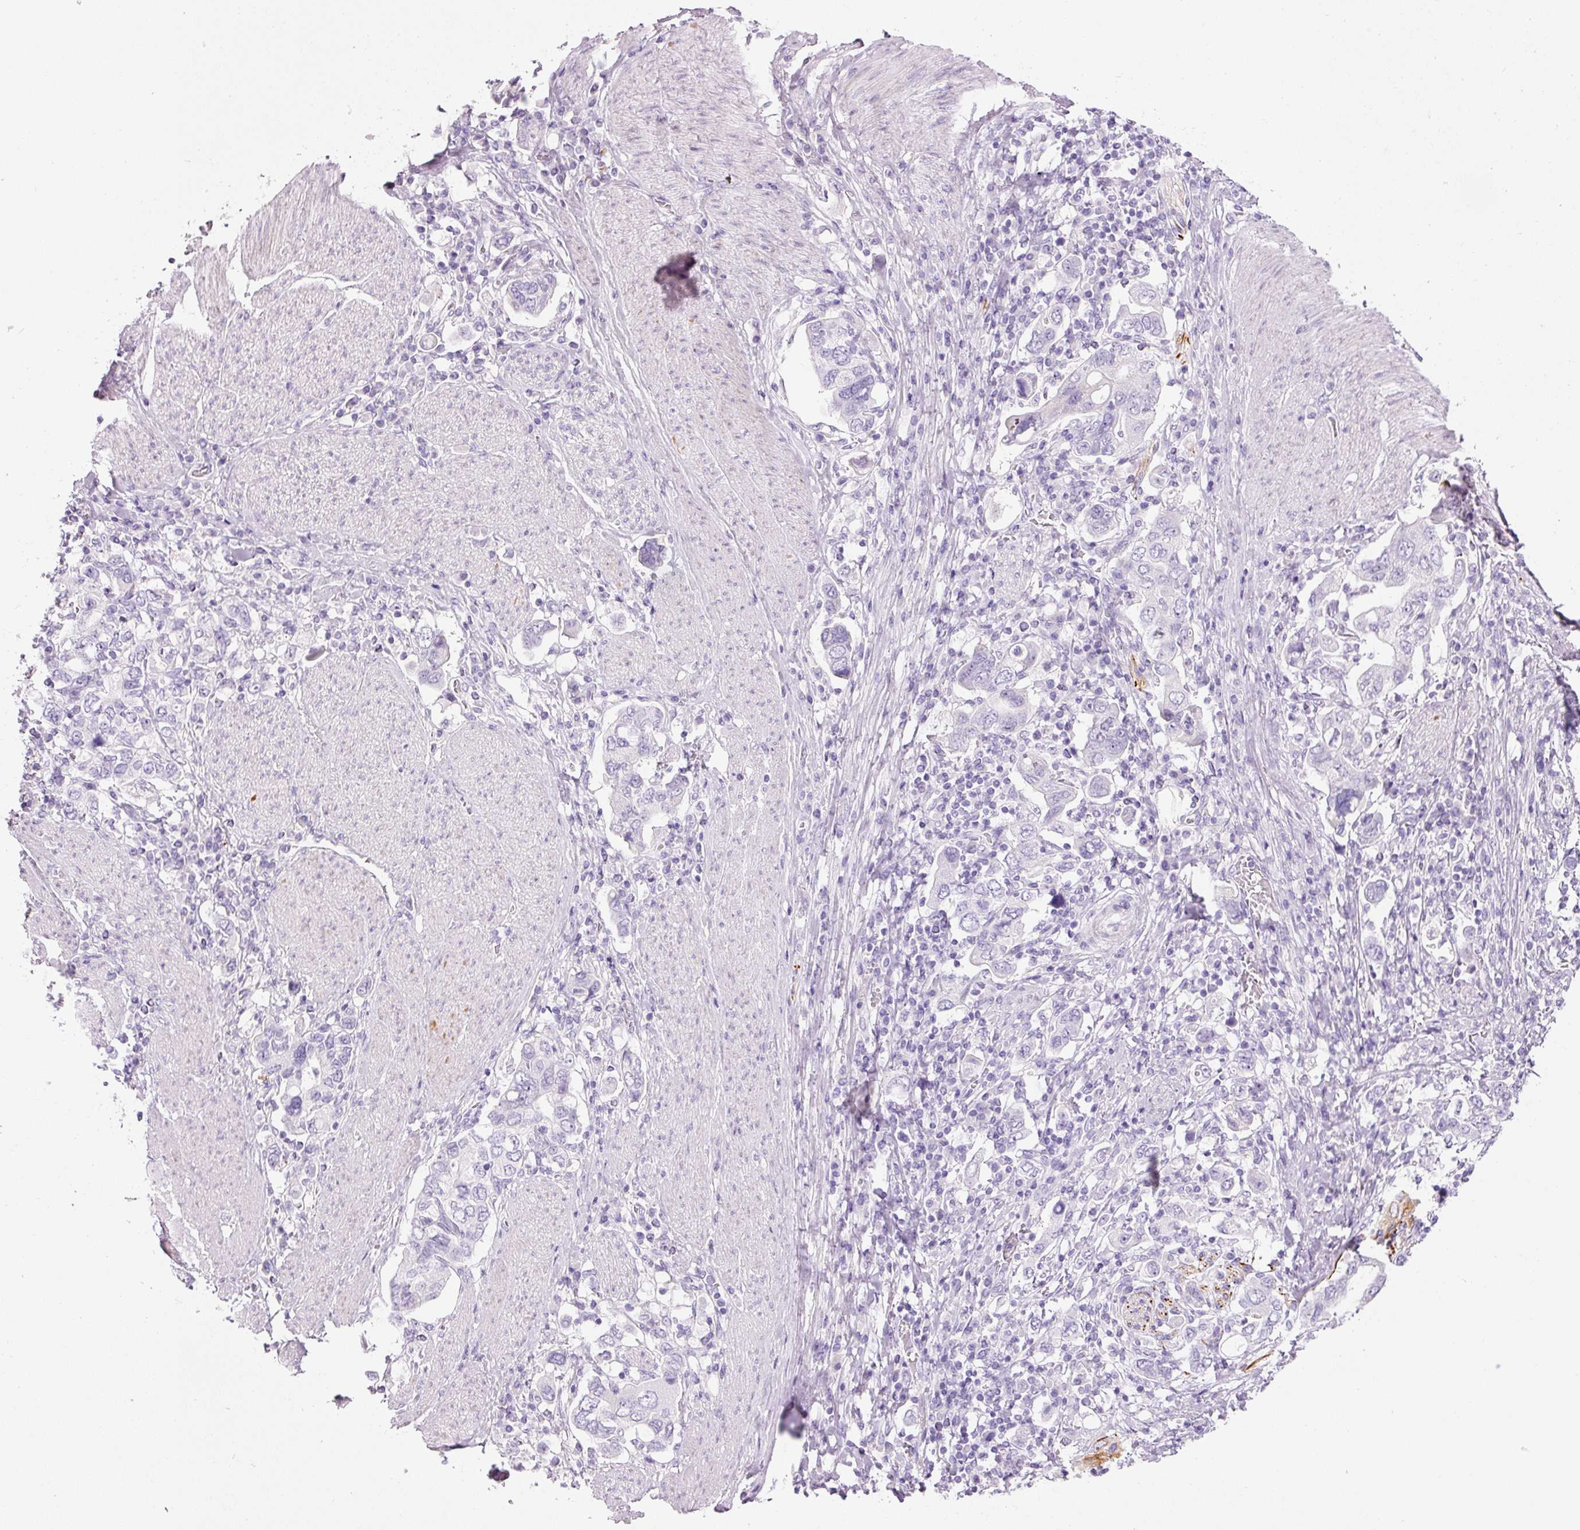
{"staining": {"intensity": "negative", "quantity": "none", "location": "none"}, "tissue": "stomach cancer", "cell_type": "Tumor cells", "image_type": "cancer", "snomed": [{"axis": "morphology", "description": "Adenocarcinoma, NOS"}, {"axis": "topography", "description": "Stomach, upper"}, {"axis": "topography", "description": "Stomach"}], "caption": "High power microscopy image of an immunohistochemistry (IHC) micrograph of stomach cancer, revealing no significant expression in tumor cells.", "gene": "ANKRD20A1", "patient": {"sex": "male", "age": 62}}